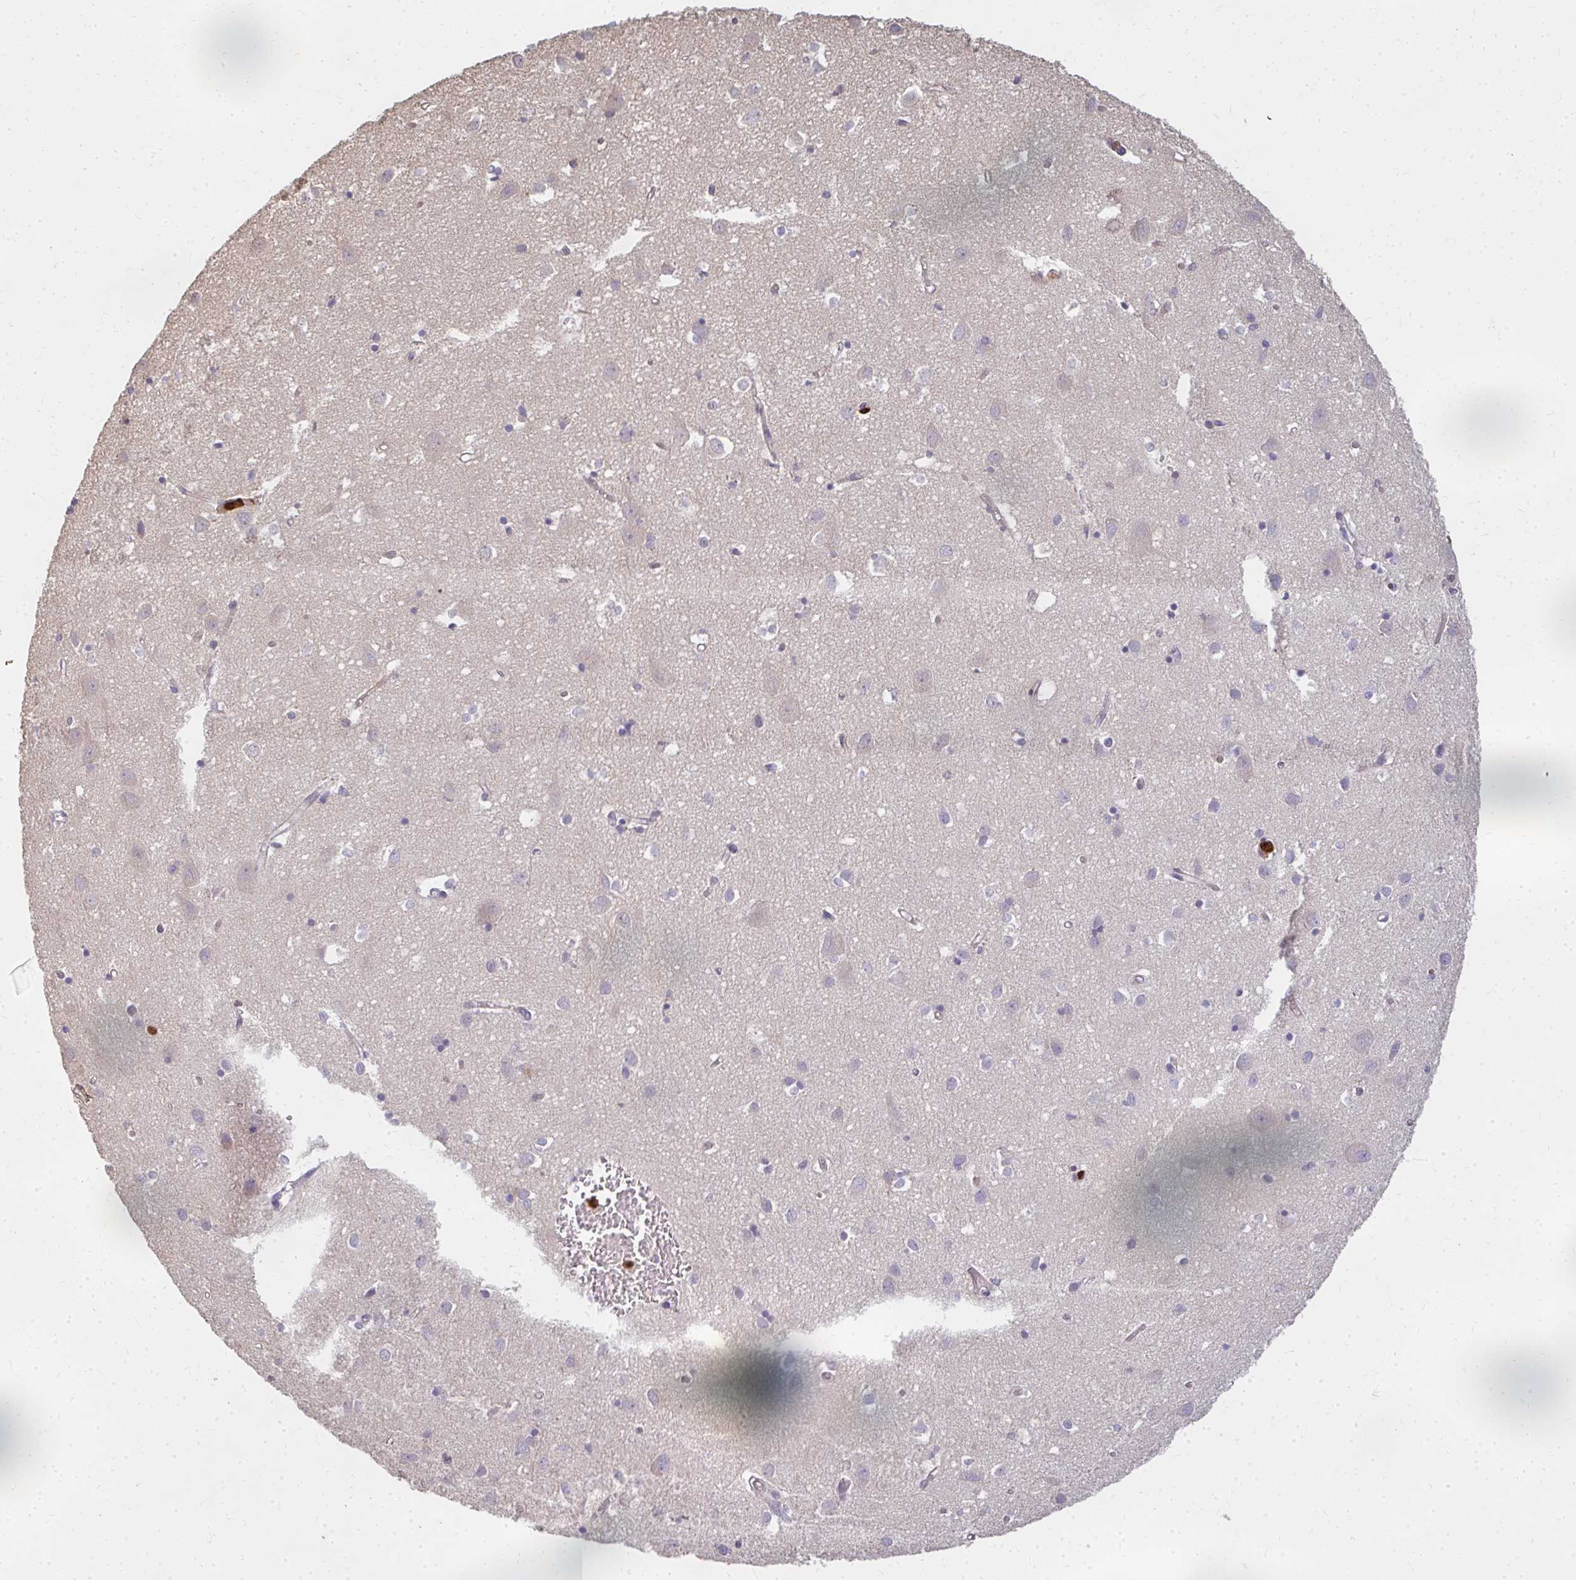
{"staining": {"intensity": "negative", "quantity": "none", "location": "none"}, "tissue": "cerebral cortex", "cell_type": "Endothelial cells", "image_type": "normal", "snomed": [{"axis": "morphology", "description": "Normal tissue, NOS"}, {"axis": "topography", "description": "Cerebral cortex"}], "caption": "Micrograph shows no significant protein expression in endothelial cells of unremarkable cerebral cortex. (DAB (3,3'-diaminobenzidine) immunohistochemistry visualized using brightfield microscopy, high magnification).", "gene": "CNTRL", "patient": {"sex": "male", "age": 70}}